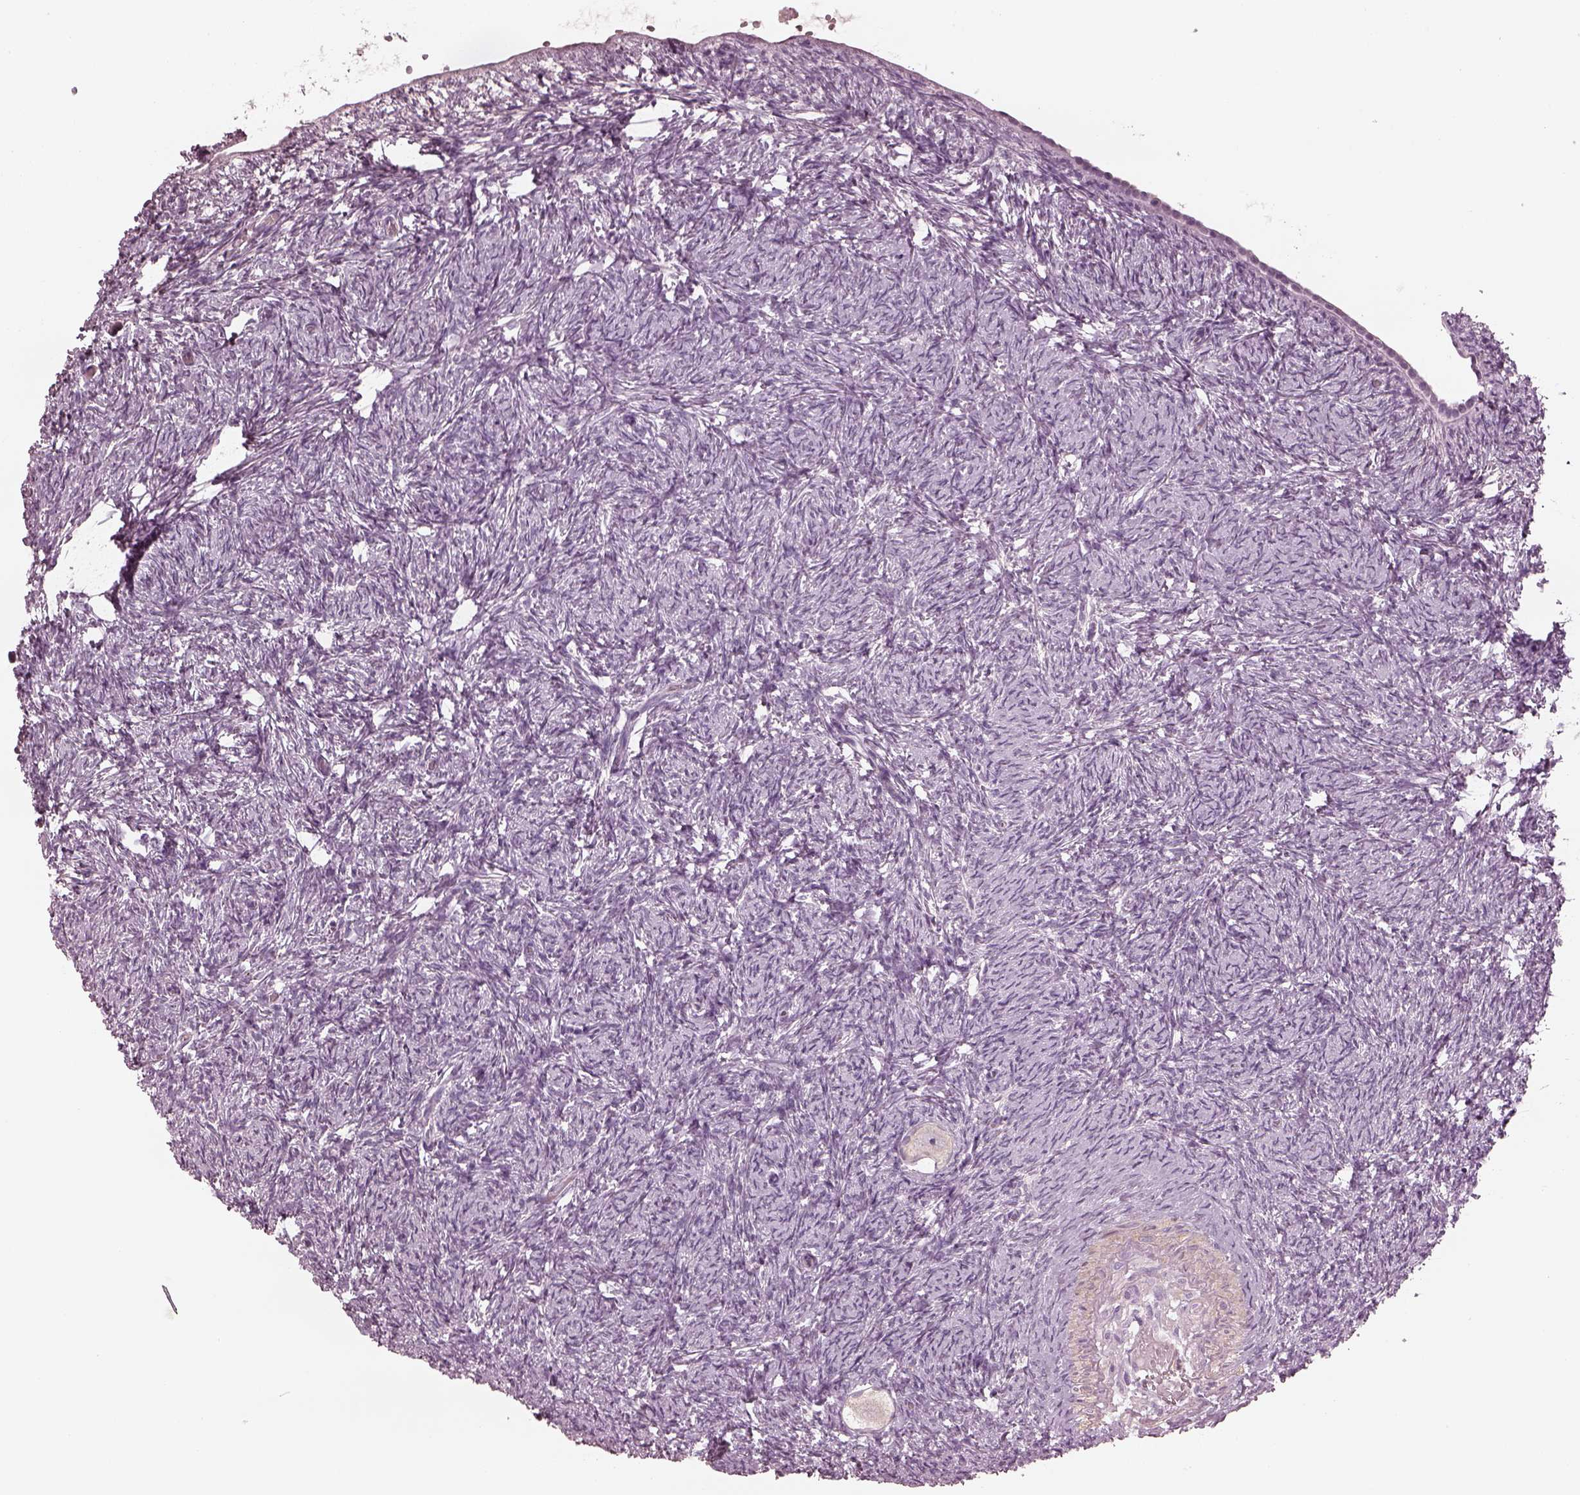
{"staining": {"intensity": "negative", "quantity": "none", "location": "none"}, "tissue": "ovary", "cell_type": "Follicle cells", "image_type": "normal", "snomed": [{"axis": "morphology", "description": "Normal tissue, NOS"}, {"axis": "topography", "description": "Ovary"}], "caption": "A high-resolution image shows immunohistochemistry staining of benign ovary, which shows no significant positivity in follicle cells. The staining was performed using DAB (3,3'-diaminobenzidine) to visualize the protein expression in brown, while the nuclei were stained in blue with hematoxylin (Magnification: 20x).", "gene": "CCDC170", "patient": {"sex": "female", "age": 39}}